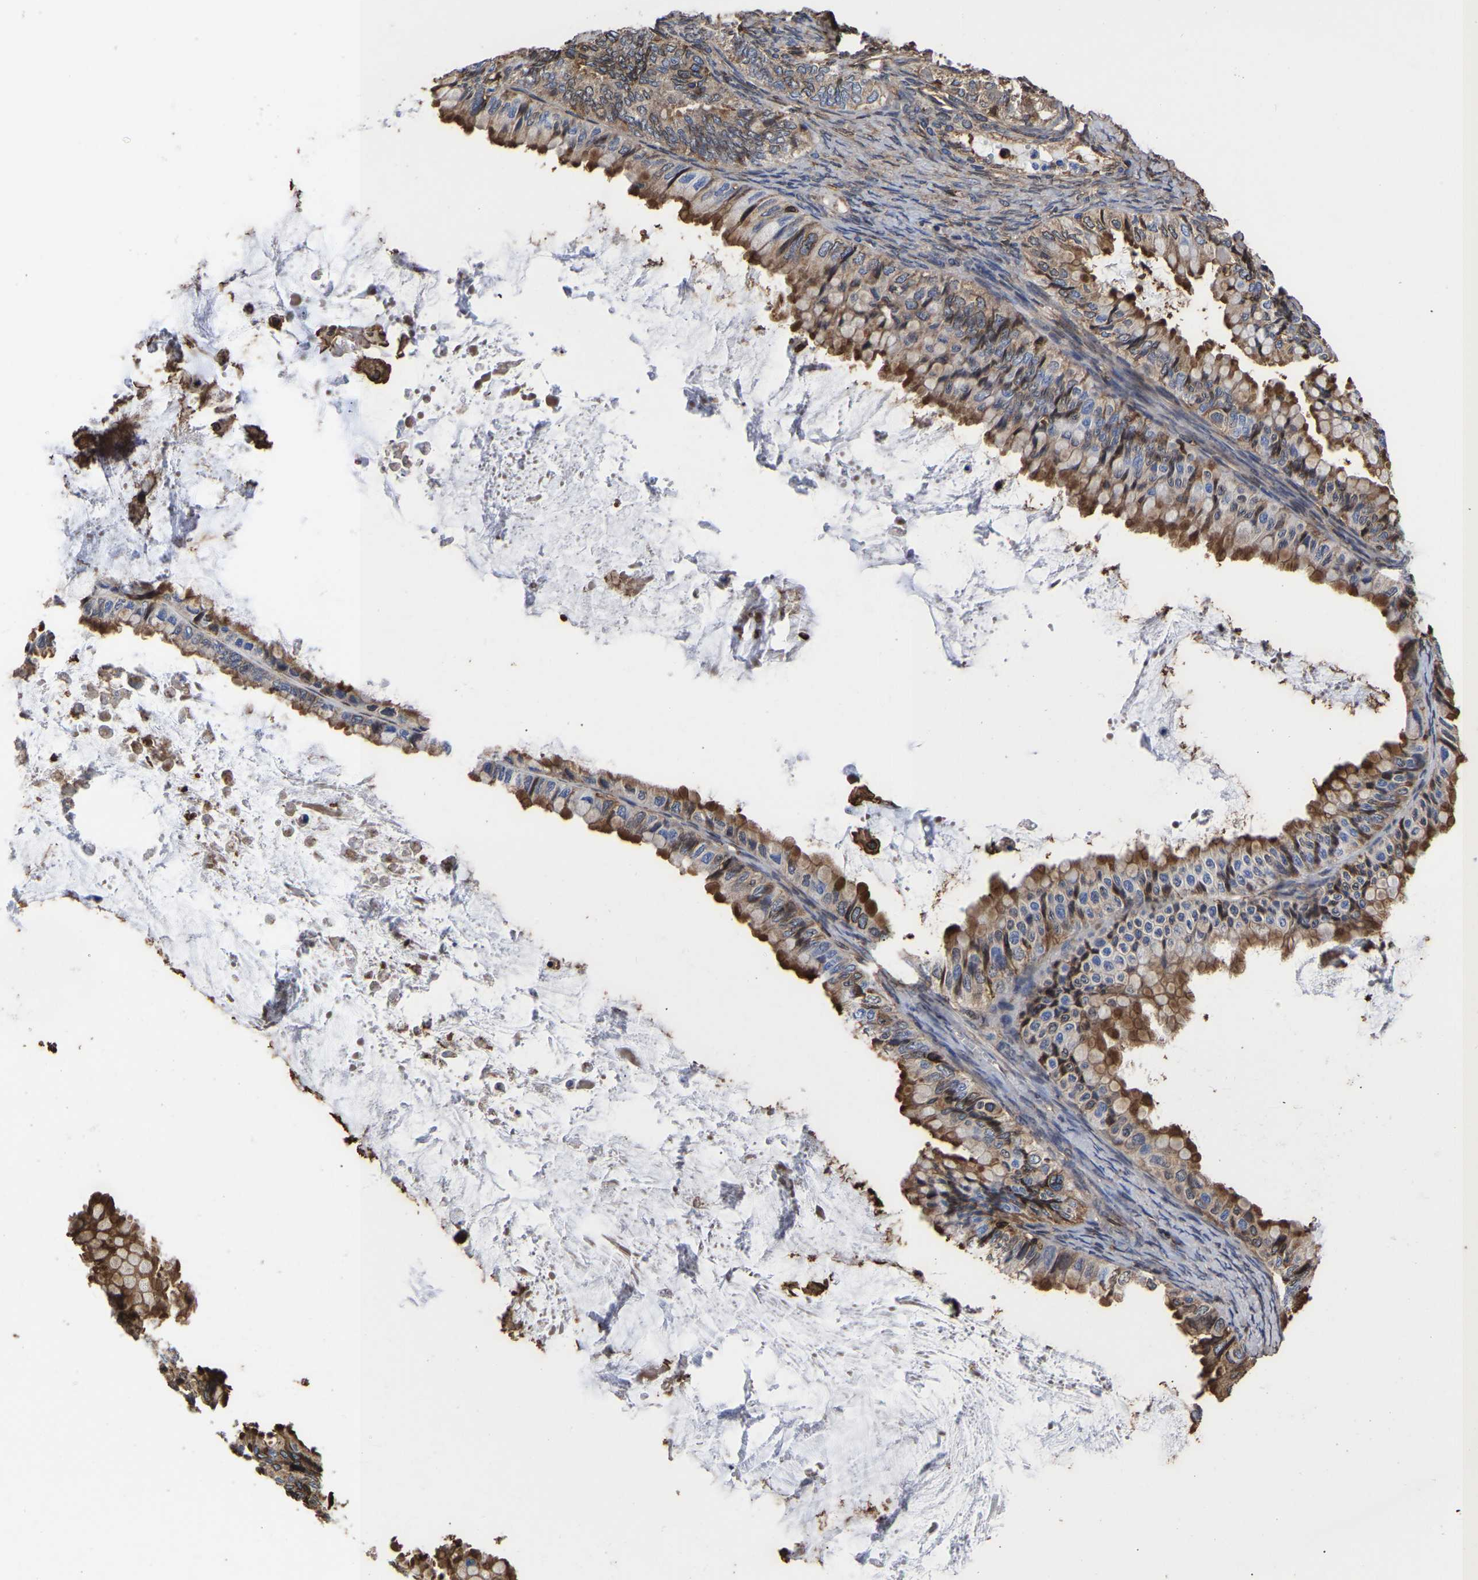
{"staining": {"intensity": "moderate", "quantity": ">75%", "location": "cytoplasmic/membranous"}, "tissue": "ovarian cancer", "cell_type": "Tumor cells", "image_type": "cancer", "snomed": [{"axis": "morphology", "description": "Cystadenocarcinoma, mucinous, NOS"}, {"axis": "topography", "description": "Ovary"}], "caption": "The micrograph displays a brown stain indicating the presence of a protein in the cytoplasmic/membranous of tumor cells in ovarian cancer (mucinous cystadenocarcinoma).", "gene": "LIF", "patient": {"sex": "female", "age": 80}}